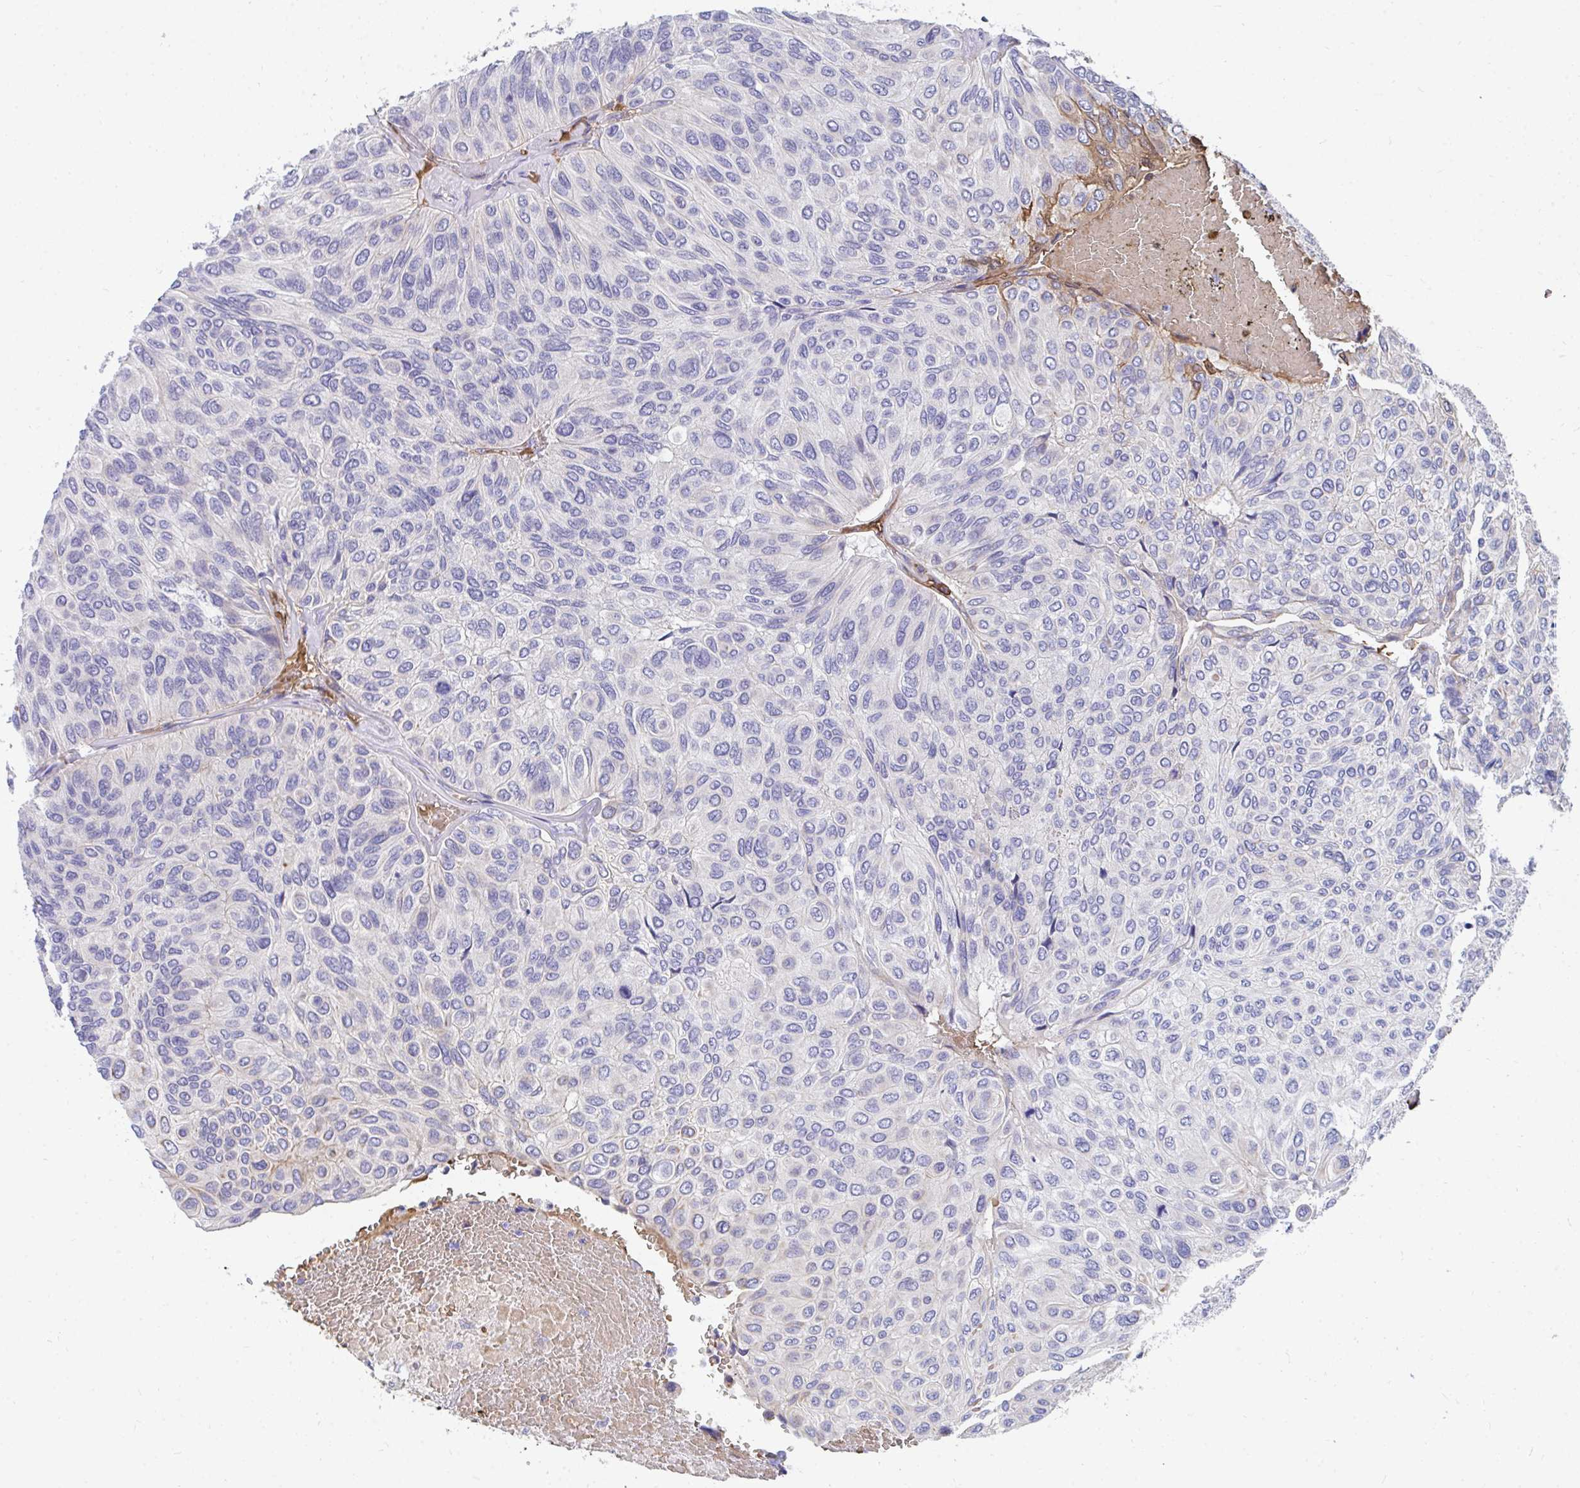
{"staining": {"intensity": "moderate", "quantity": "<25%", "location": "cytoplasmic/membranous"}, "tissue": "urothelial cancer", "cell_type": "Tumor cells", "image_type": "cancer", "snomed": [{"axis": "morphology", "description": "Urothelial carcinoma, High grade"}, {"axis": "topography", "description": "Urinary bladder"}], "caption": "Protein staining by immunohistochemistry (IHC) shows moderate cytoplasmic/membranous staining in approximately <25% of tumor cells in urothelial cancer. (Stains: DAB in brown, nuclei in blue, Microscopy: brightfield microscopy at high magnification).", "gene": "MROH2B", "patient": {"sex": "male", "age": 66}}